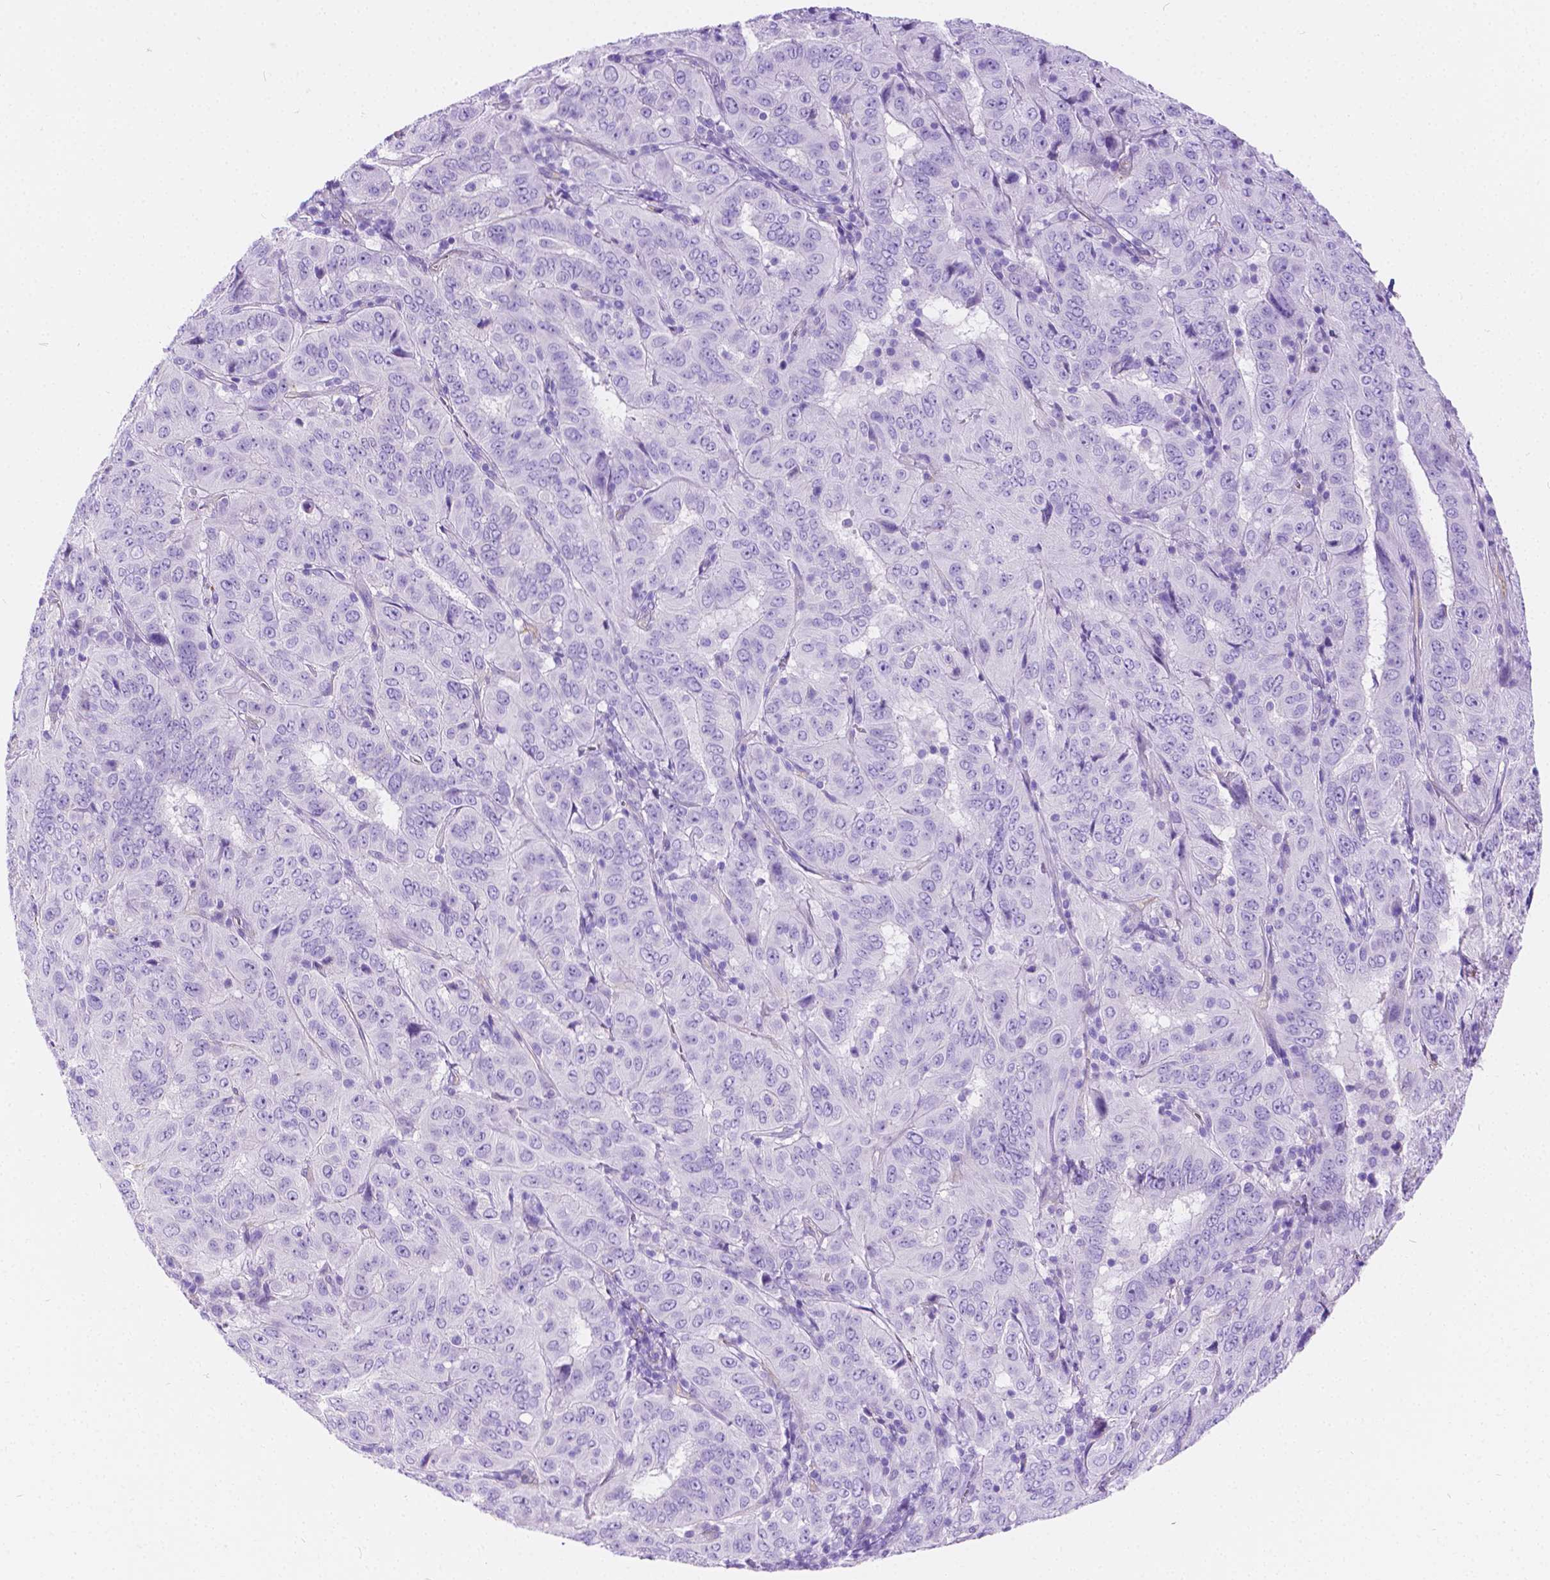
{"staining": {"intensity": "negative", "quantity": "none", "location": "none"}, "tissue": "pancreatic cancer", "cell_type": "Tumor cells", "image_type": "cancer", "snomed": [{"axis": "morphology", "description": "Adenocarcinoma, NOS"}, {"axis": "topography", "description": "Pancreas"}], "caption": "Pancreatic adenocarcinoma was stained to show a protein in brown. There is no significant expression in tumor cells.", "gene": "CHRM1", "patient": {"sex": "male", "age": 63}}